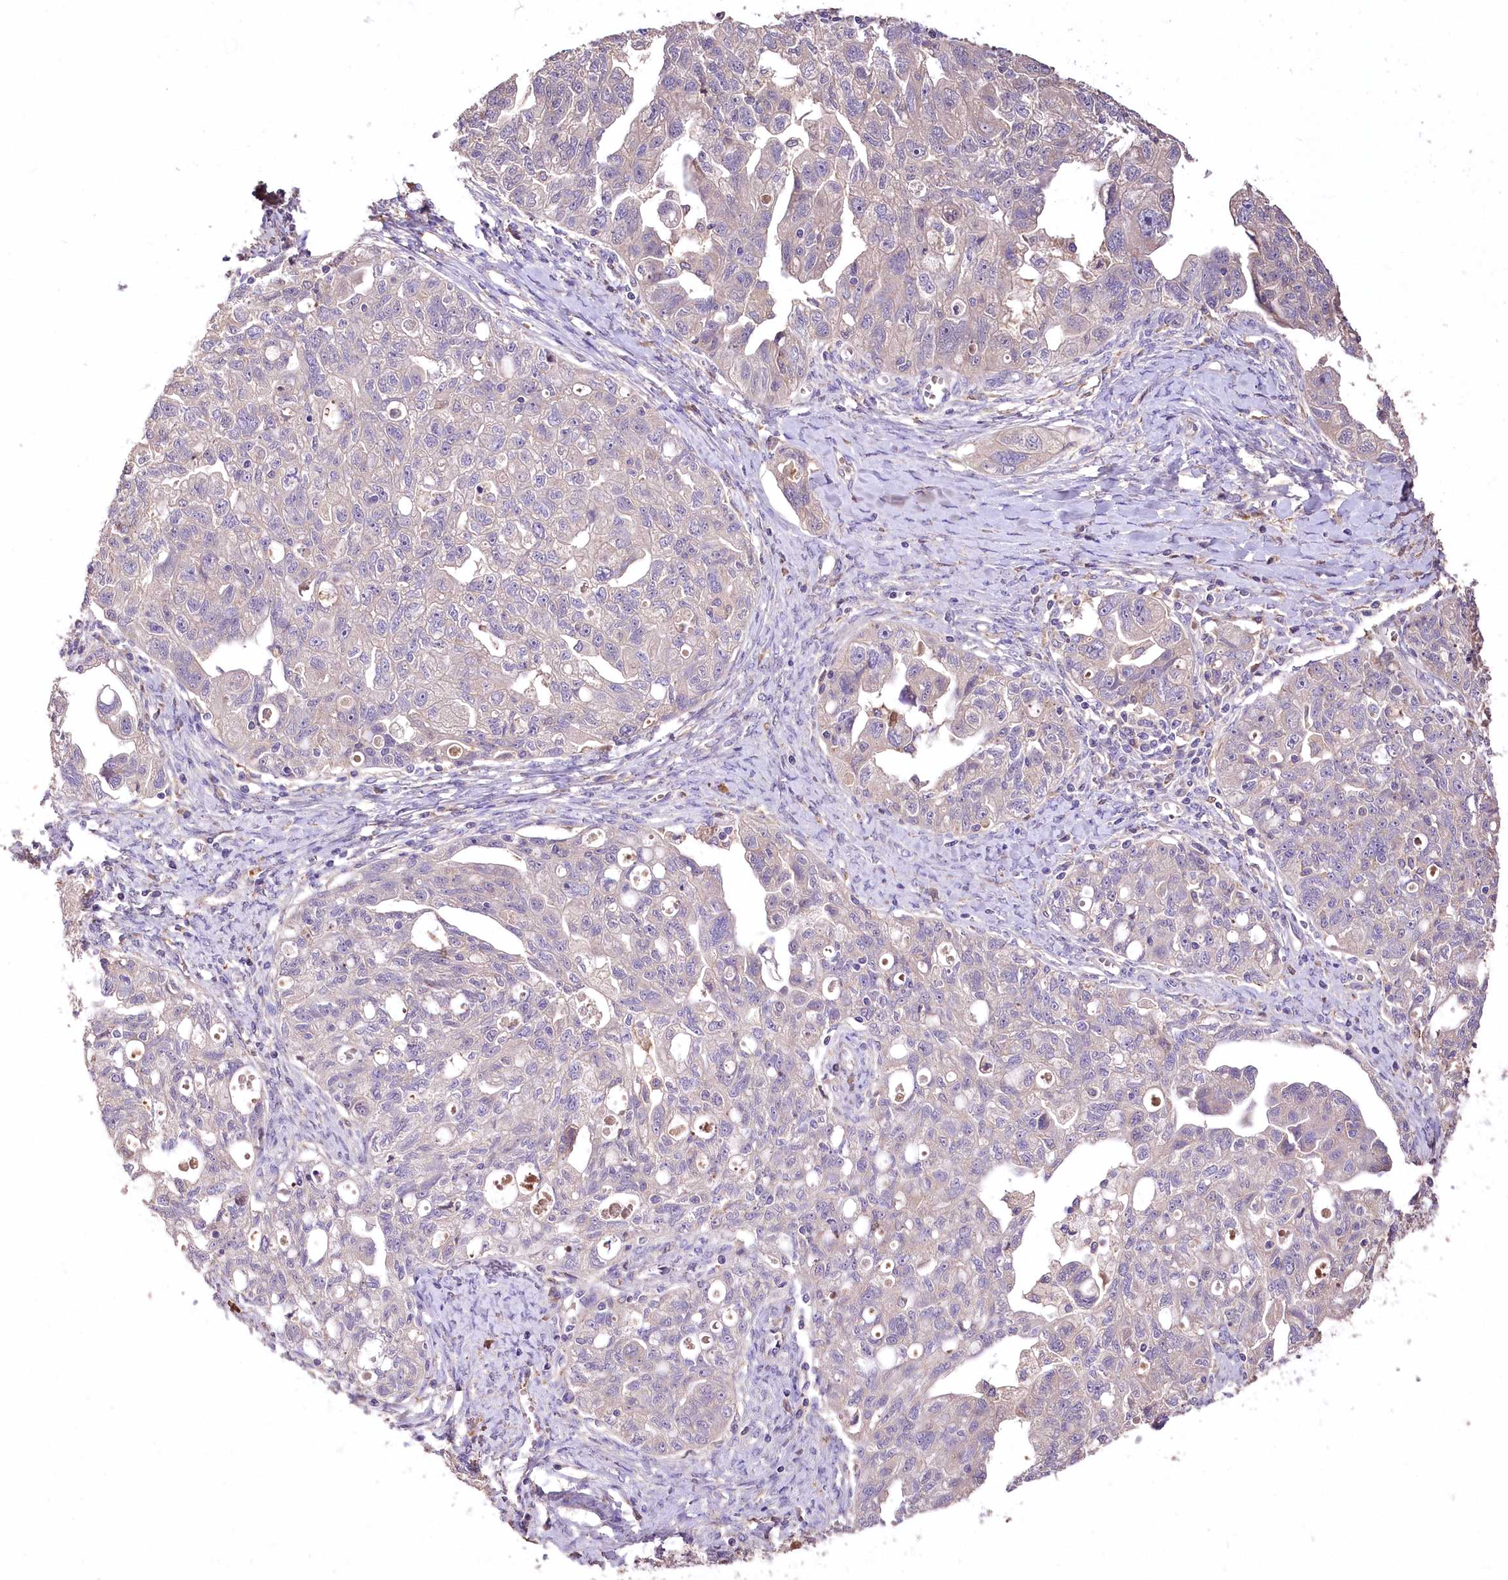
{"staining": {"intensity": "weak", "quantity": "<25%", "location": "cytoplasmic/membranous"}, "tissue": "ovarian cancer", "cell_type": "Tumor cells", "image_type": "cancer", "snomed": [{"axis": "morphology", "description": "Carcinoma, NOS"}, {"axis": "morphology", "description": "Cystadenocarcinoma, serous, NOS"}, {"axis": "topography", "description": "Ovary"}], "caption": "This image is of ovarian carcinoma stained with immunohistochemistry to label a protein in brown with the nuclei are counter-stained blue. There is no positivity in tumor cells.", "gene": "PCYOX1L", "patient": {"sex": "female", "age": 69}}